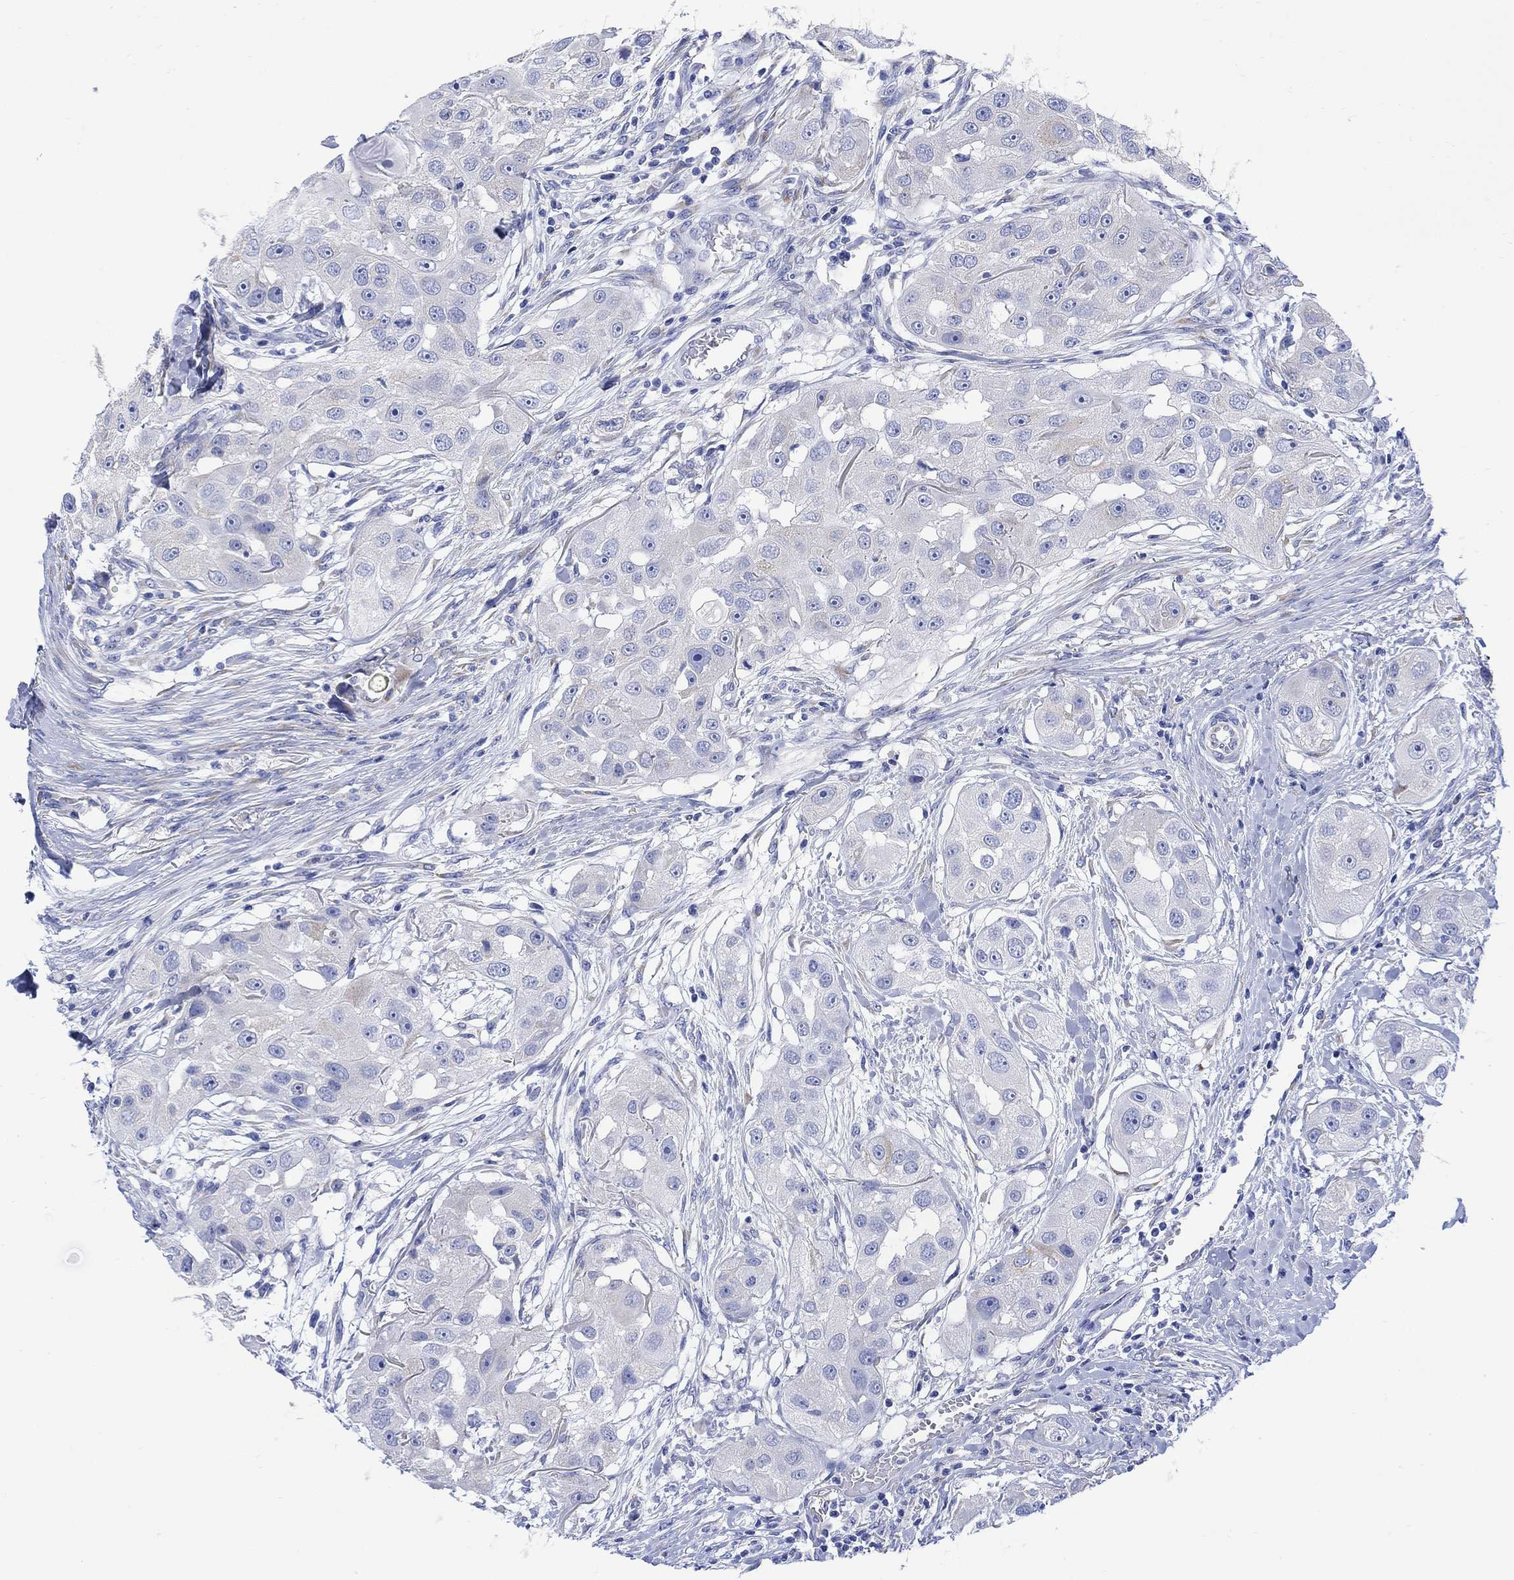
{"staining": {"intensity": "weak", "quantity": "<25%", "location": "cytoplasmic/membranous"}, "tissue": "head and neck cancer", "cell_type": "Tumor cells", "image_type": "cancer", "snomed": [{"axis": "morphology", "description": "Squamous cell carcinoma, NOS"}, {"axis": "topography", "description": "Head-Neck"}], "caption": "IHC photomicrograph of neoplastic tissue: human head and neck squamous cell carcinoma stained with DAB reveals no significant protein expression in tumor cells.", "gene": "MYL1", "patient": {"sex": "male", "age": 51}}